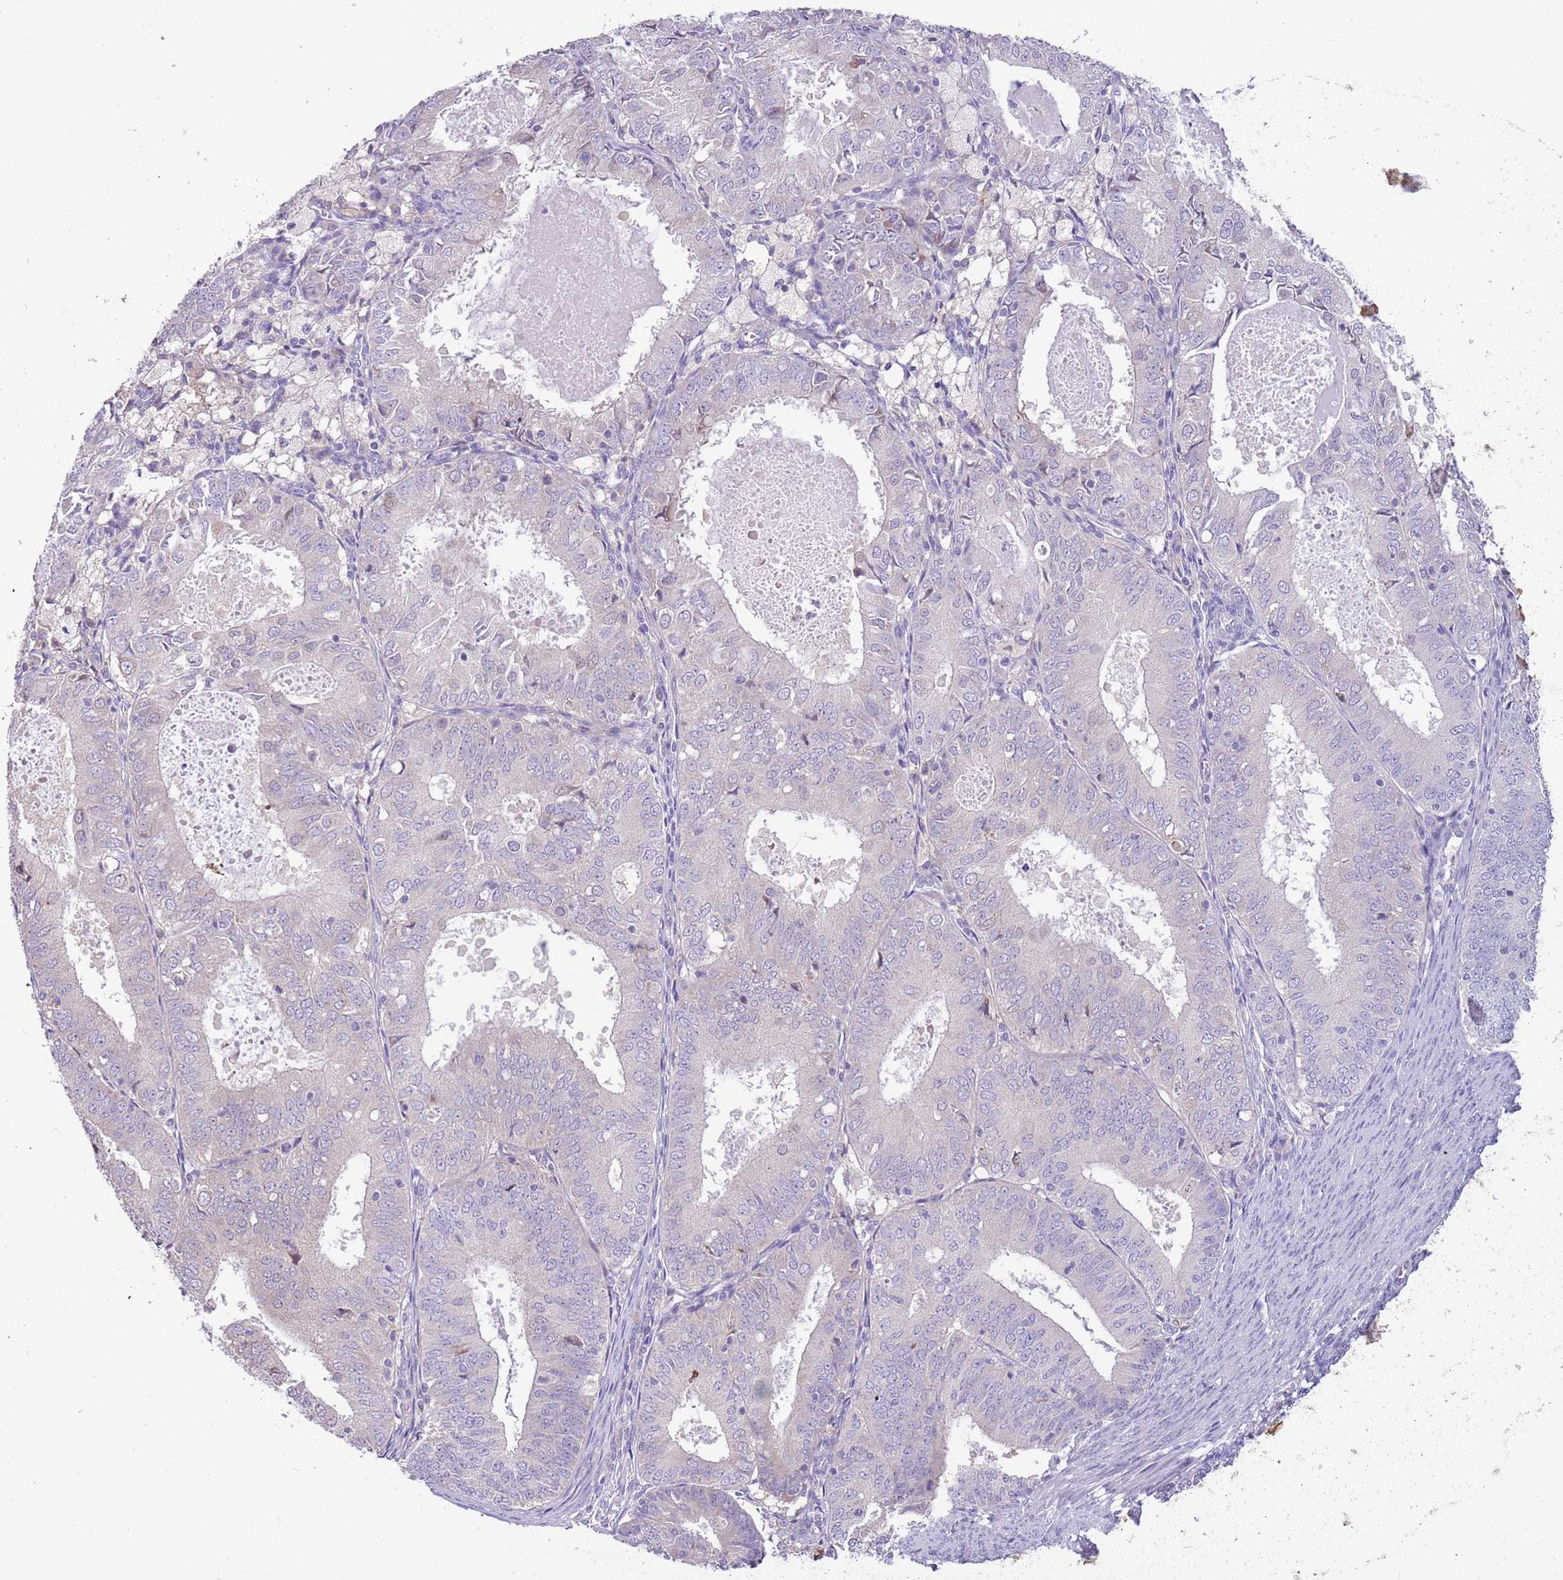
{"staining": {"intensity": "negative", "quantity": "none", "location": "none"}, "tissue": "endometrial cancer", "cell_type": "Tumor cells", "image_type": "cancer", "snomed": [{"axis": "morphology", "description": "Adenocarcinoma, NOS"}, {"axis": "topography", "description": "Endometrium"}], "caption": "High power microscopy micrograph of an immunohistochemistry histopathology image of adenocarcinoma (endometrial), revealing no significant positivity in tumor cells.", "gene": "CABYR", "patient": {"sex": "female", "age": 57}}